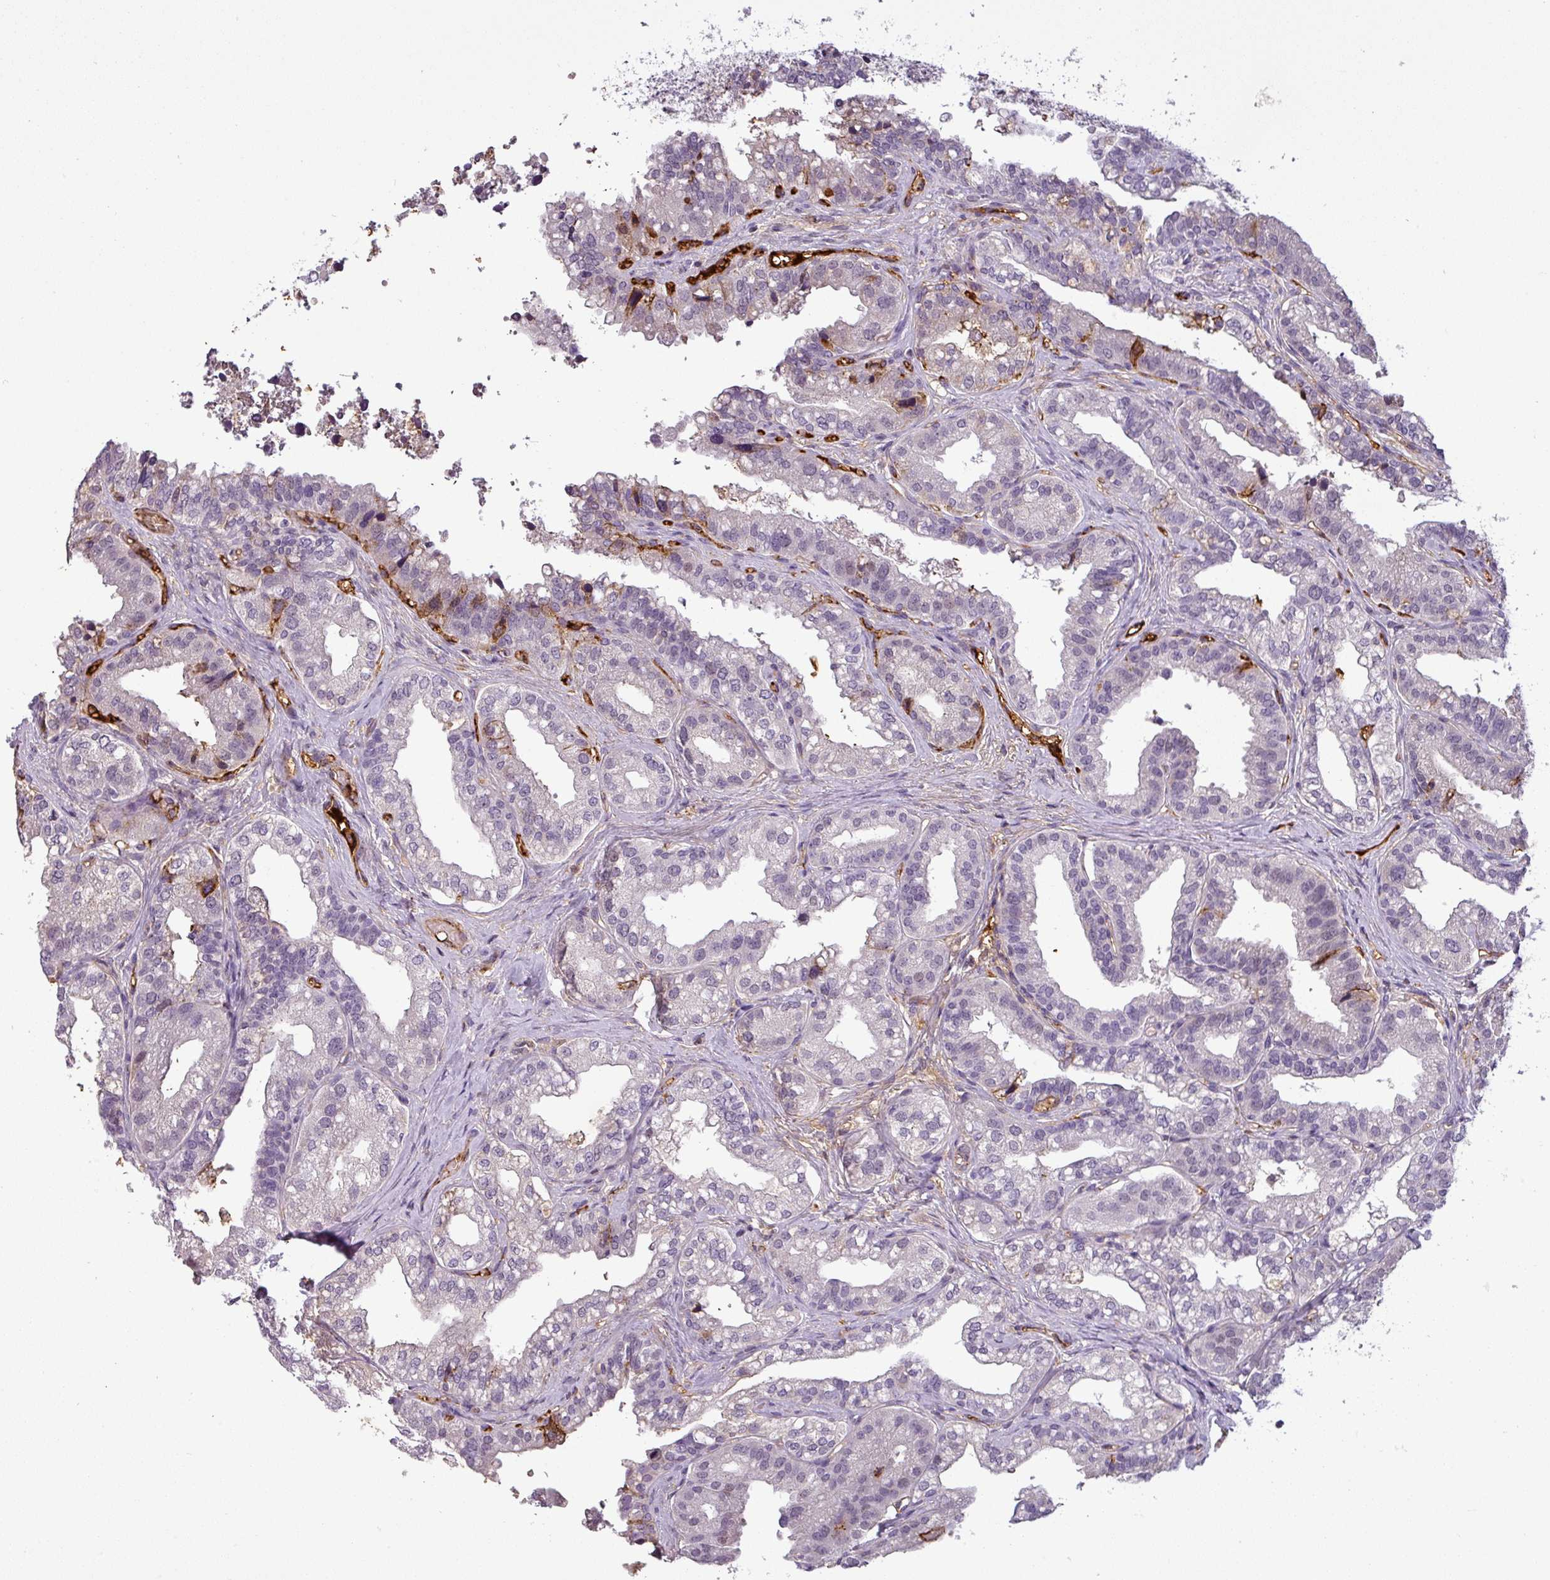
{"staining": {"intensity": "negative", "quantity": "none", "location": "none"}, "tissue": "seminal vesicle", "cell_type": "Glandular cells", "image_type": "normal", "snomed": [{"axis": "morphology", "description": "Normal tissue, NOS"}, {"axis": "topography", "description": "Seminal veicle"}, {"axis": "topography", "description": "Peripheral nerve tissue"}], "caption": "Seminal vesicle was stained to show a protein in brown. There is no significant positivity in glandular cells. The staining was performed using DAB (3,3'-diaminobenzidine) to visualize the protein expression in brown, while the nuclei were stained in blue with hematoxylin (Magnification: 20x).", "gene": "APOC1", "patient": {"sex": "male", "age": 60}}